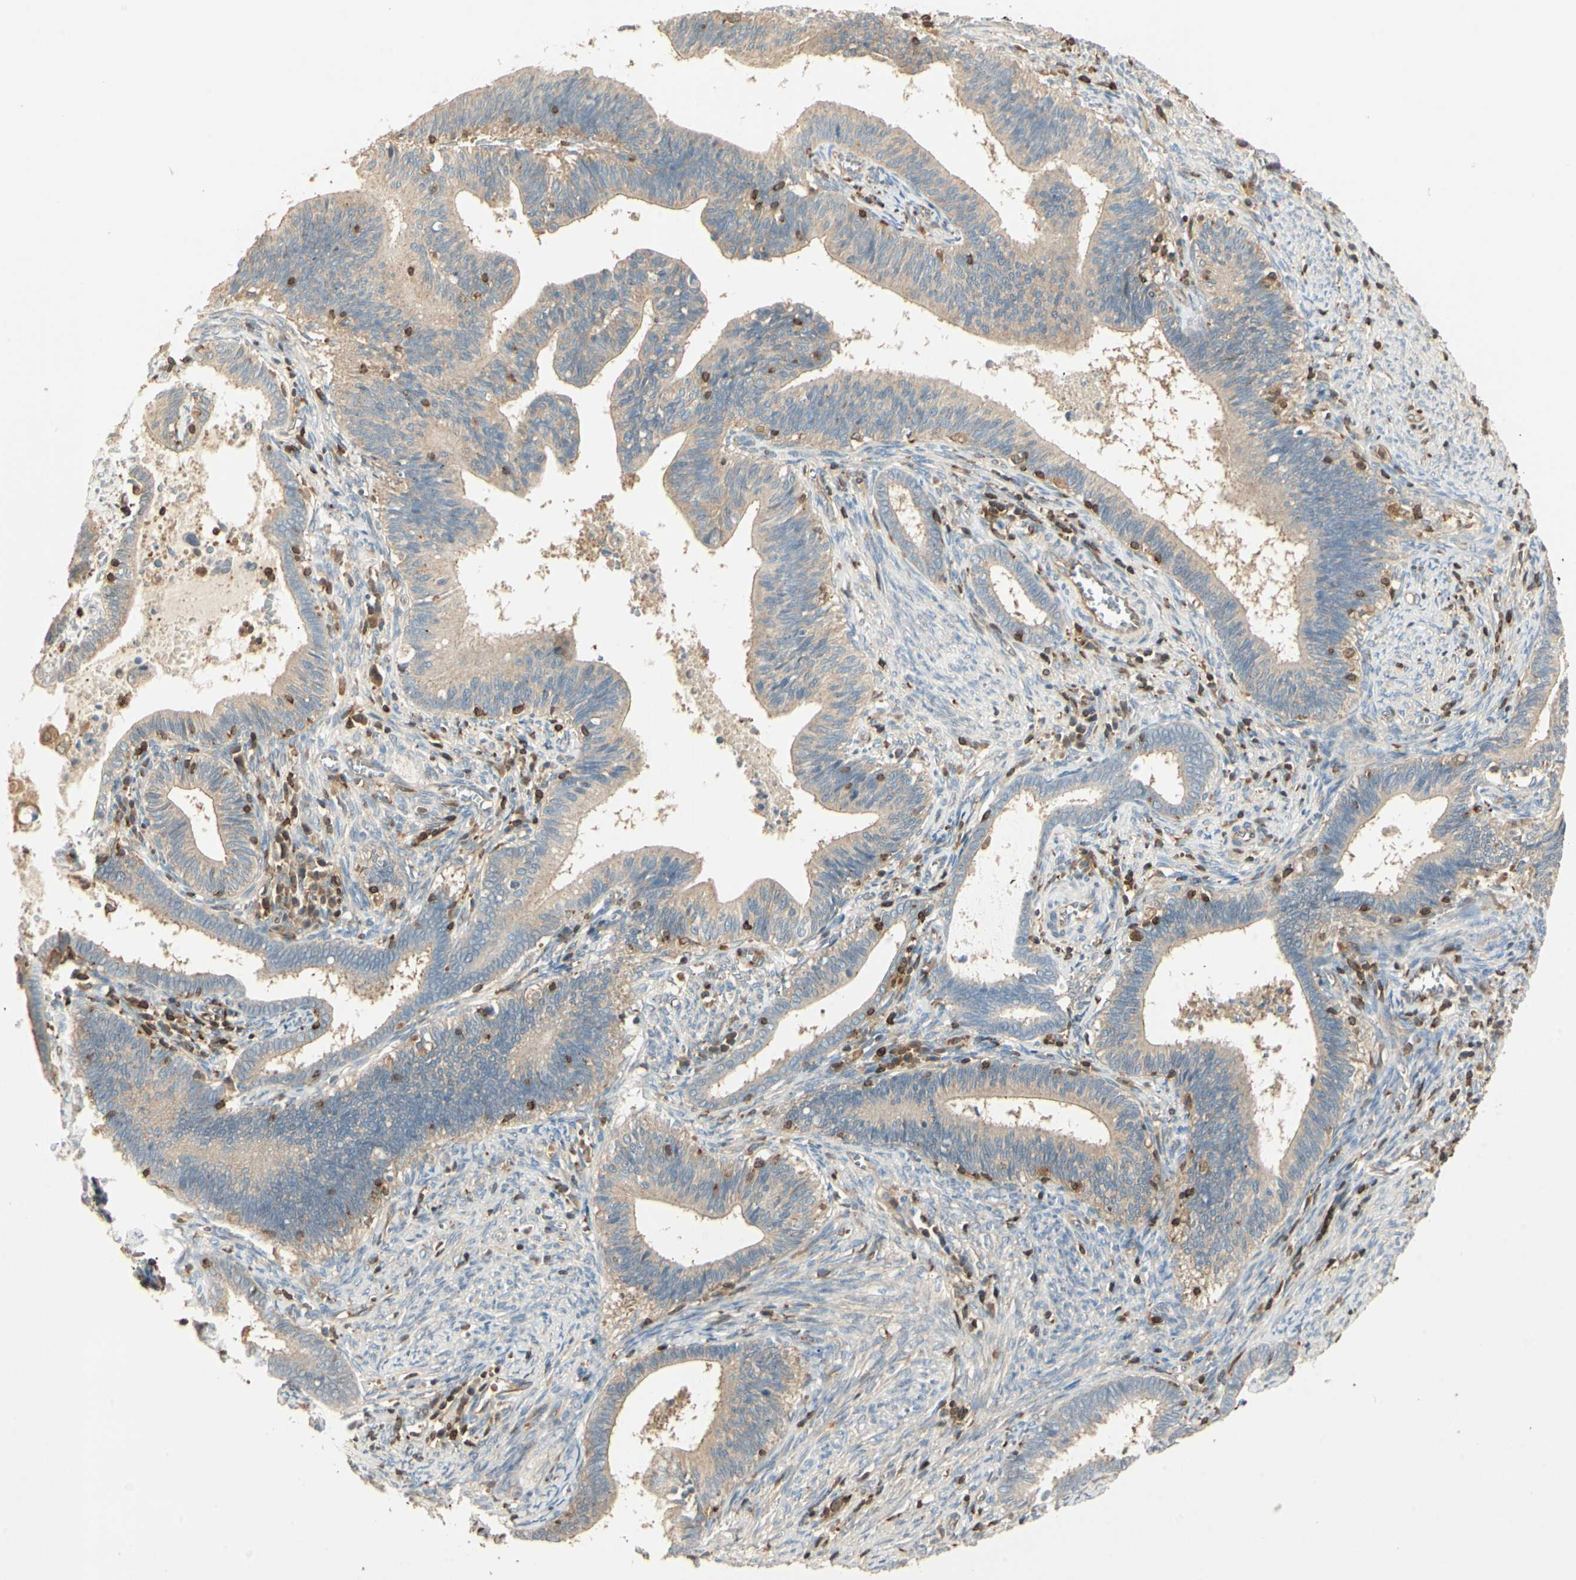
{"staining": {"intensity": "weak", "quantity": ">75%", "location": "cytoplasmic/membranous"}, "tissue": "cervical cancer", "cell_type": "Tumor cells", "image_type": "cancer", "snomed": [{"axis": "morphology", "description": "Adenocarcinoma, NOS"}, {"axis": "topography", "description": "Cervix"}], "caption": "Immunohistochemical staining of human cervical cancer (adenocarcinoma) reveals low levels of weak cytoplasmic/membranous expression in about >75% of tumor cells. The staining was performed using DAB (3,3'-diaminobenzidine), with brown indicating positive protein expression. Nuclei are stained blue with hematoxylin.", "gene": "CRLF3", "patient": {"sex": "female", "age": 44}}